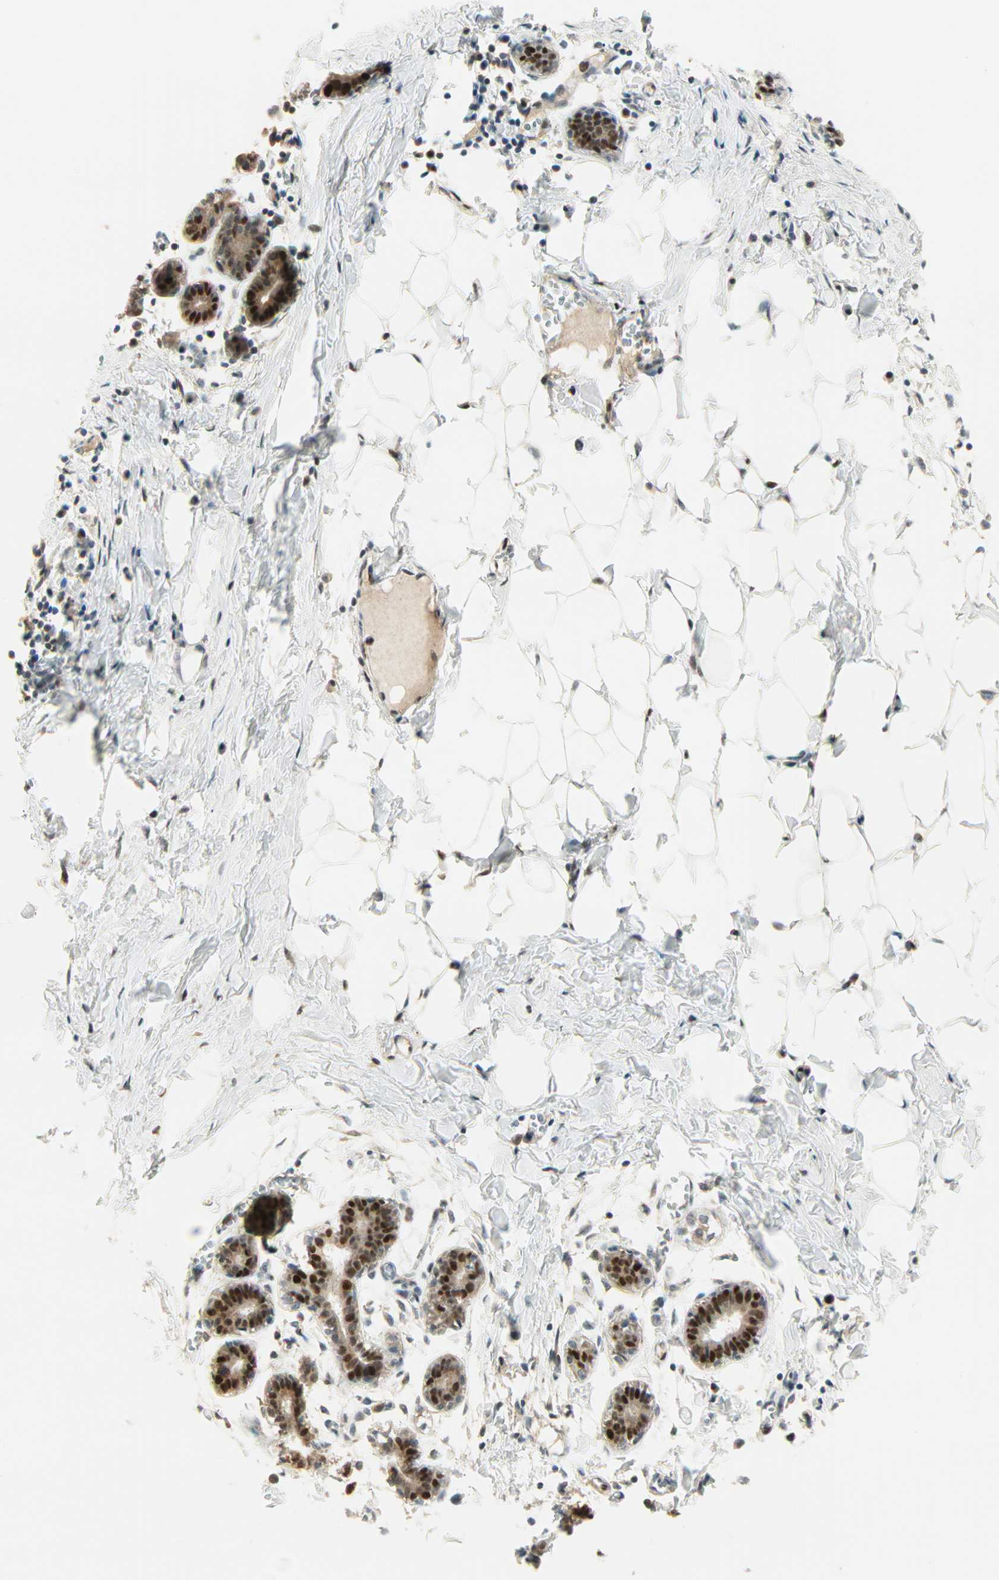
{"staining": {"intensity": "moderate", "quantity": ">75%", "location": "nuclear"}, "tissue": "breast", "cell_type": "Adipocytes", "image_type": "normal", "snomed": [{"axis": "morphology", "description": "Normal tissue, NOS"}, {"axis": "topography", "description": "Breast"}], "caption": "A photomicrograph showing moderate nuclear staining in approximately >75% of adipocytes in unremarkable breast, as visualized by brown immunohistochemical staining.", "gene": "PNPLA6", "patient": {"sex": "female", "age": 27}}